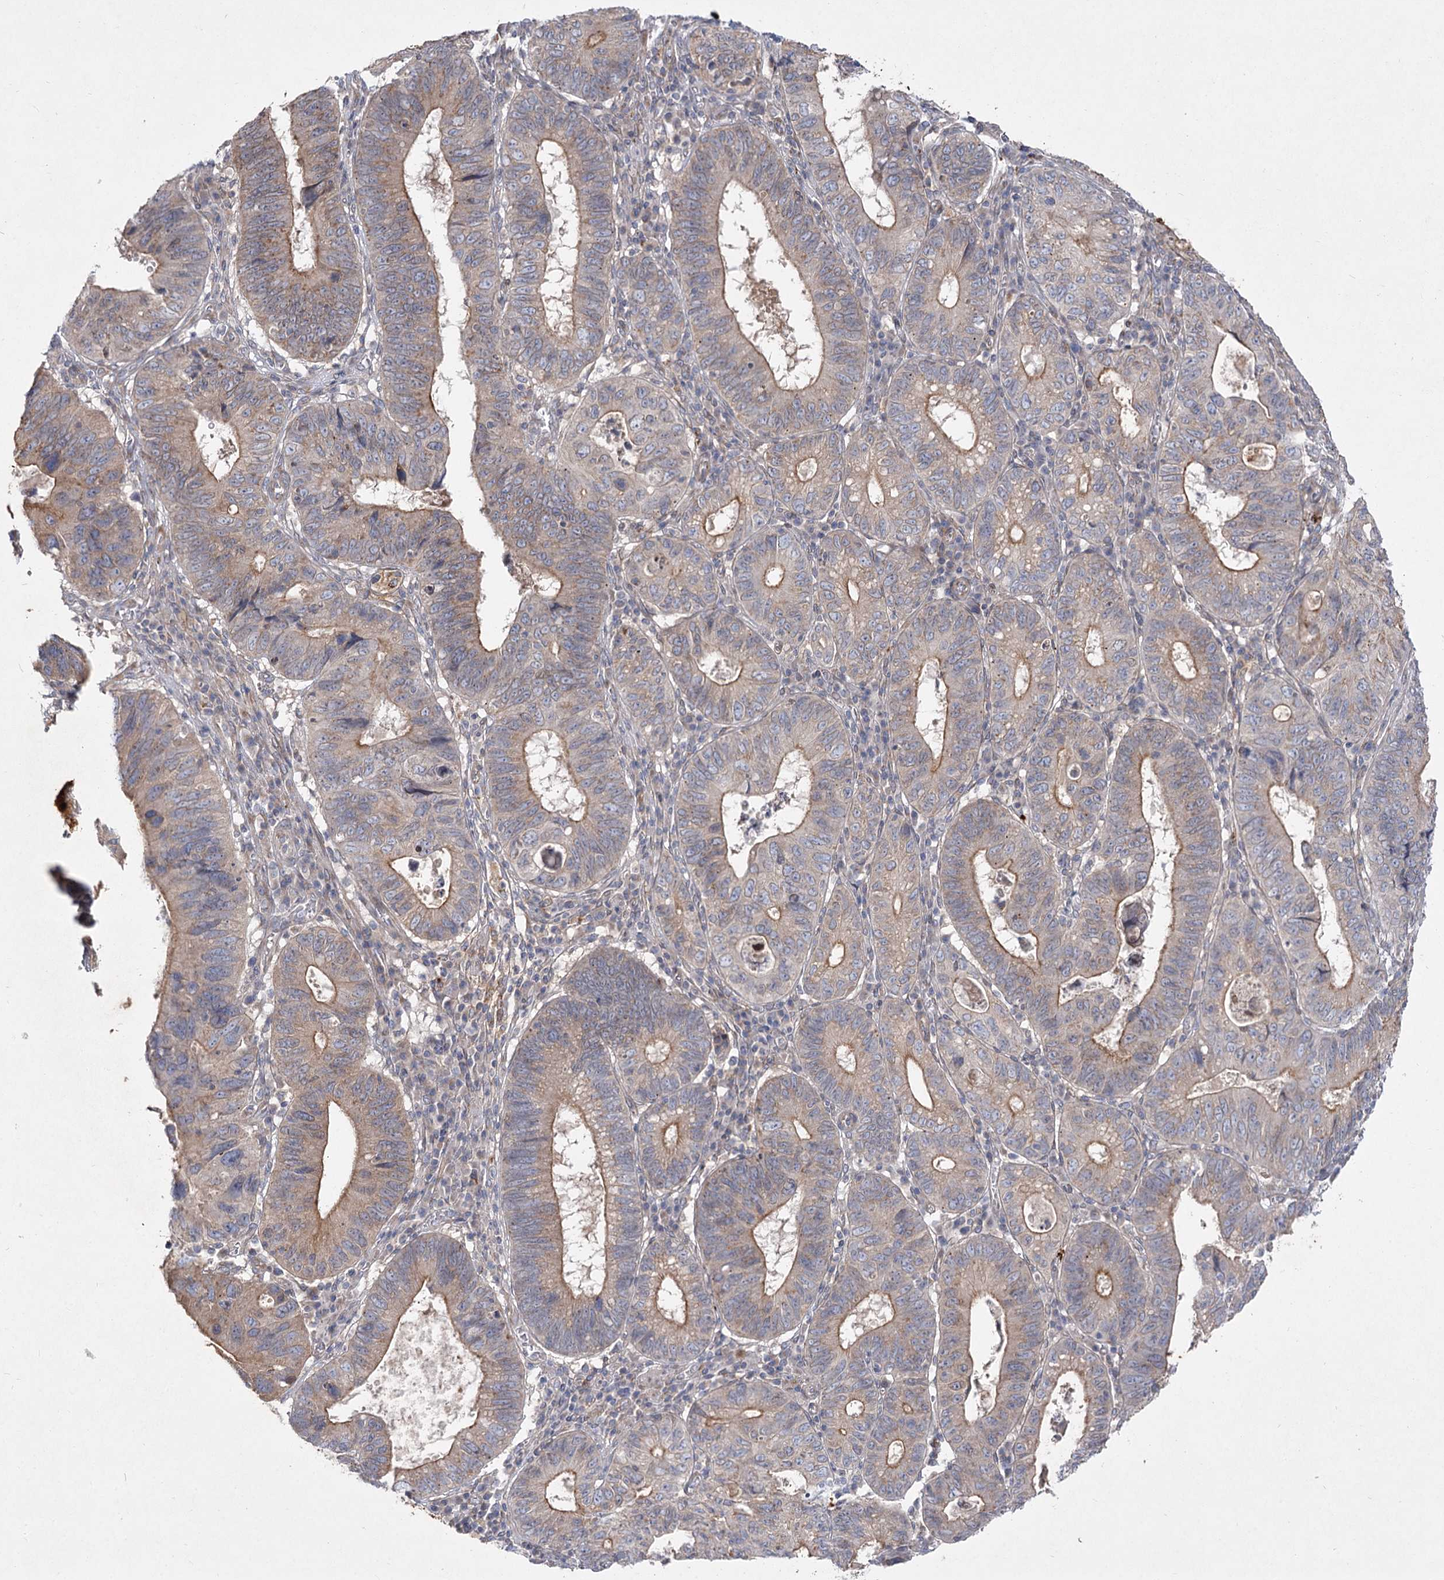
{"staining": {"intensity": "moderate", "quantity": "25%-75%", "location": "cytoplasmic/membranous"}, "tissue": "stomach cancer", "cell_type": "Tumor cells", "image_type": "cancer", "snomed": [{"axis": "morphology", "description": "Adenocarcinoma, NOS"}, {"axis": "topography", "description": "Stomach"}], "caption": "The photomicrograph reveals immunohistochemical staining of adenocarcinoma (stomach). There is moderate cytoplasmic/membranous positivity is identified in about 25%-75% of tumor cells. The staining was performed using DAB to visualize the protein expression in brown, while the nuclei were stained in blue with hematoxylin (Magnification: 20x).", "gene": "SH3BP5L", "patient": {"sex": "male", "age": 59}}